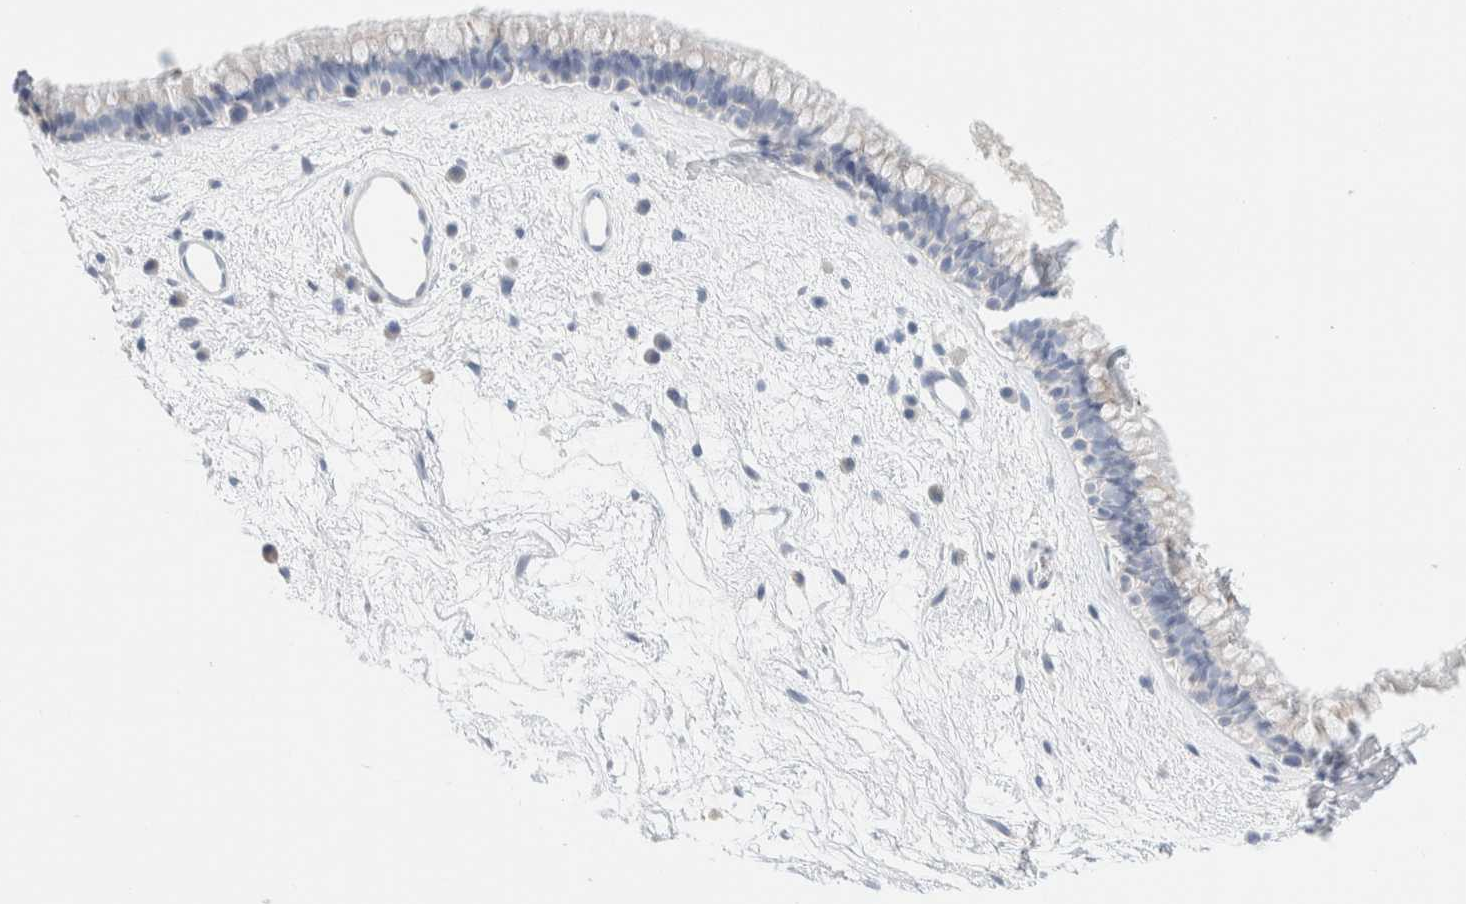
{"staining": {"intensity": "negative", "quantity": "none", "location": "none"}, "tissue": "nasopharynx", "cell_type": "Respiratory epithelial cells", "image_type": "normal", "snomed": [{"axis": "morphology", "description": "Normal tissue, NOS"}, {"axis": "morphology", "description": "Inflammation, NOS"}, {"axis": "topography", "description": "Nasopharynx"}], "caption": "This micrograph is of benign nasopharynx stained with immunohistochemistry (IHC) to label a protein in brown with the nuclei are counter-stained blue. There is no staining in respiratory epithelial cells. (Stains: DAB immunohistochemistry (IHC) with hematoxylin counter stain, Microscopy: brightfield microscopy at high magnification).", "gene": "AFMID", "patient": {"sex": "male", "age": 48}}